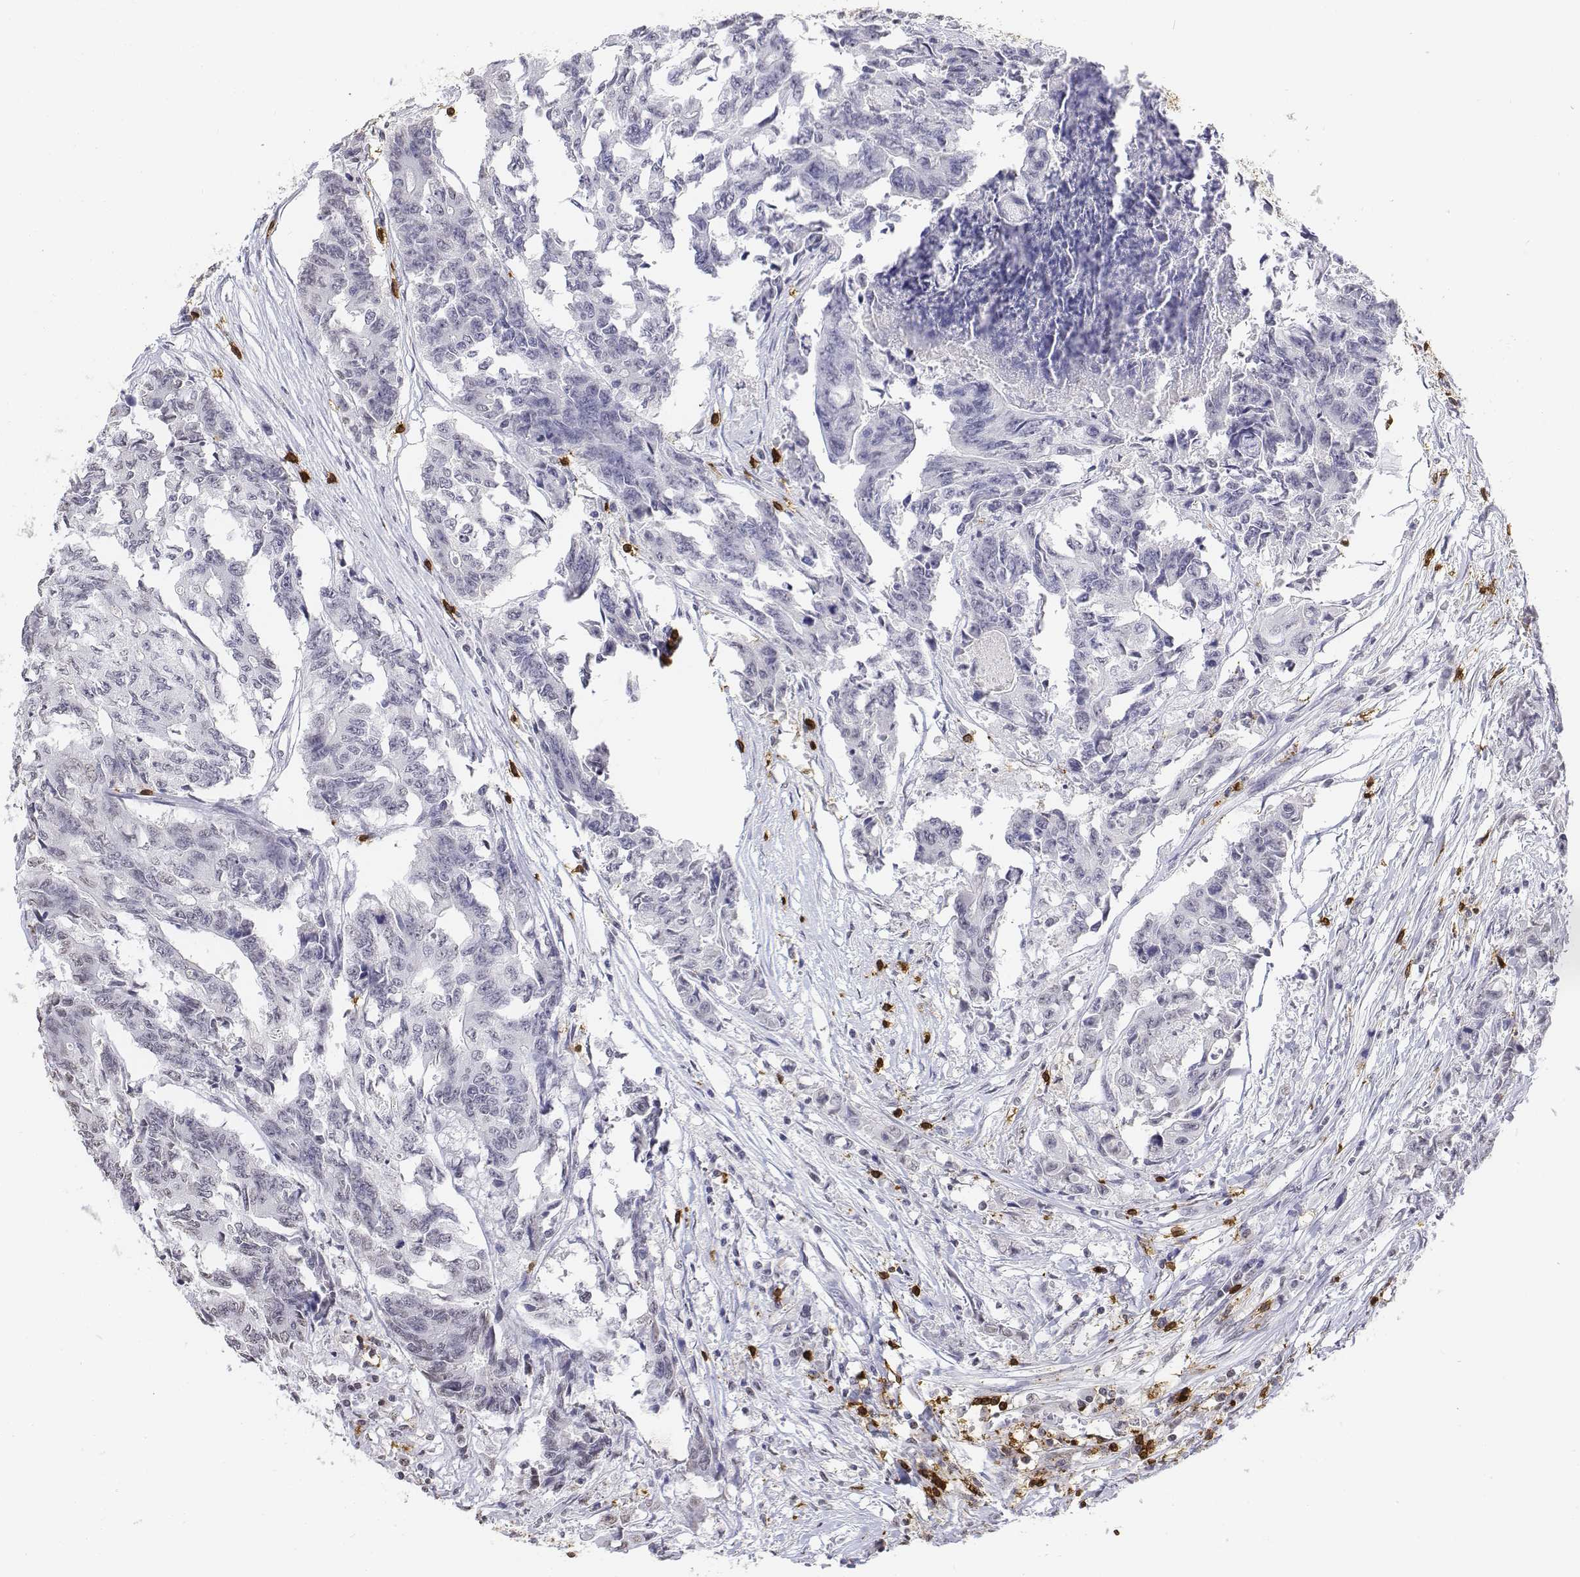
{"staining": {"intensity": "negative", "quantity": "none", "location": "none"}, "tissue": "colorectal cancer", "cell_type": "Tumor cells", "image_type": "cancer", "snomed": [{"axis": "morphology", "description": "Adenocarcinoma, NOS"}, {"axis": "topography", "description": "Rectum"}], "caption": "Immunohistochemistry (IHC) photomicrograph of neoplastic tissue: adenocarcinoma (colorectal) stained with DAB shows no significant protein expression in tumor cells. (DAB (3,3'-diaminobenzidine) immunohistochemistry, high magnification).", "gene": "CD3E", "patient": {"sex": "male", "age": 54}}